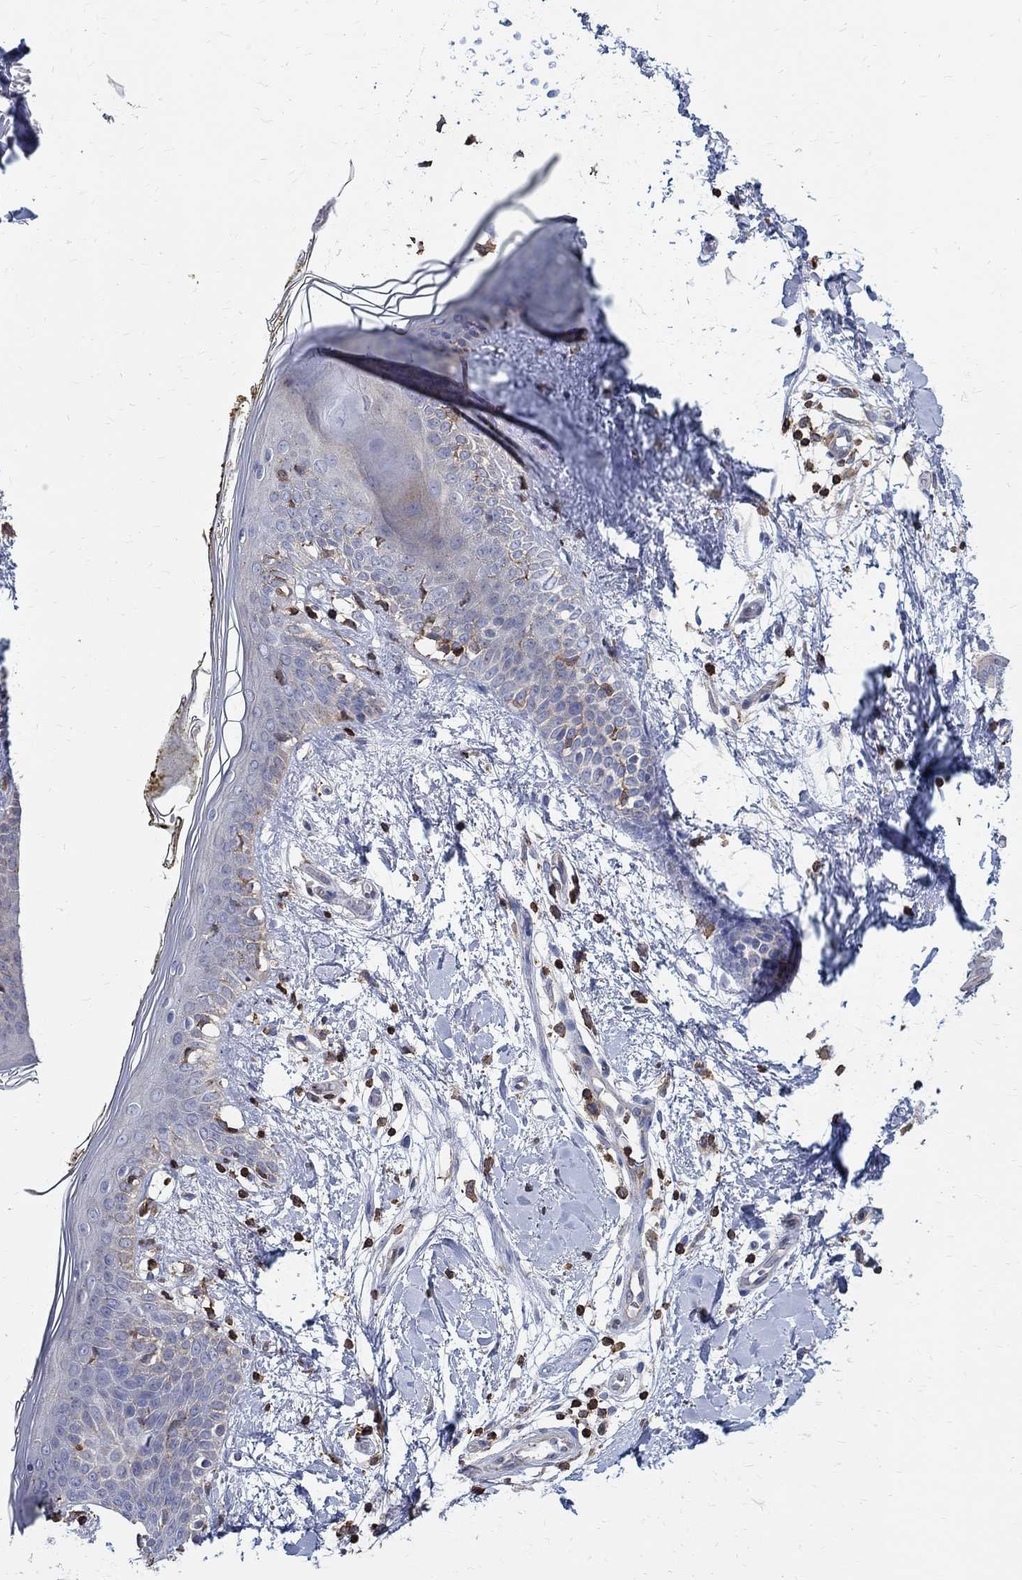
{"staining": {"intensity": "negative", "quantity": "none", "location": "none"}, "tissue": "skin", "cell_type": "Fibroblasts", "image_type": "normal", "snomed": [{"axis": "morphology", "description": "Normal tissue, NOS"}, {"axis": "topography", "description": "Skin"}], "caption": "The immunohistochemistry micrograph has no significant positivity in fibroblasts of skin.", "gene": "AGAP2", "patient": {"sex": "female", "age": 34}}